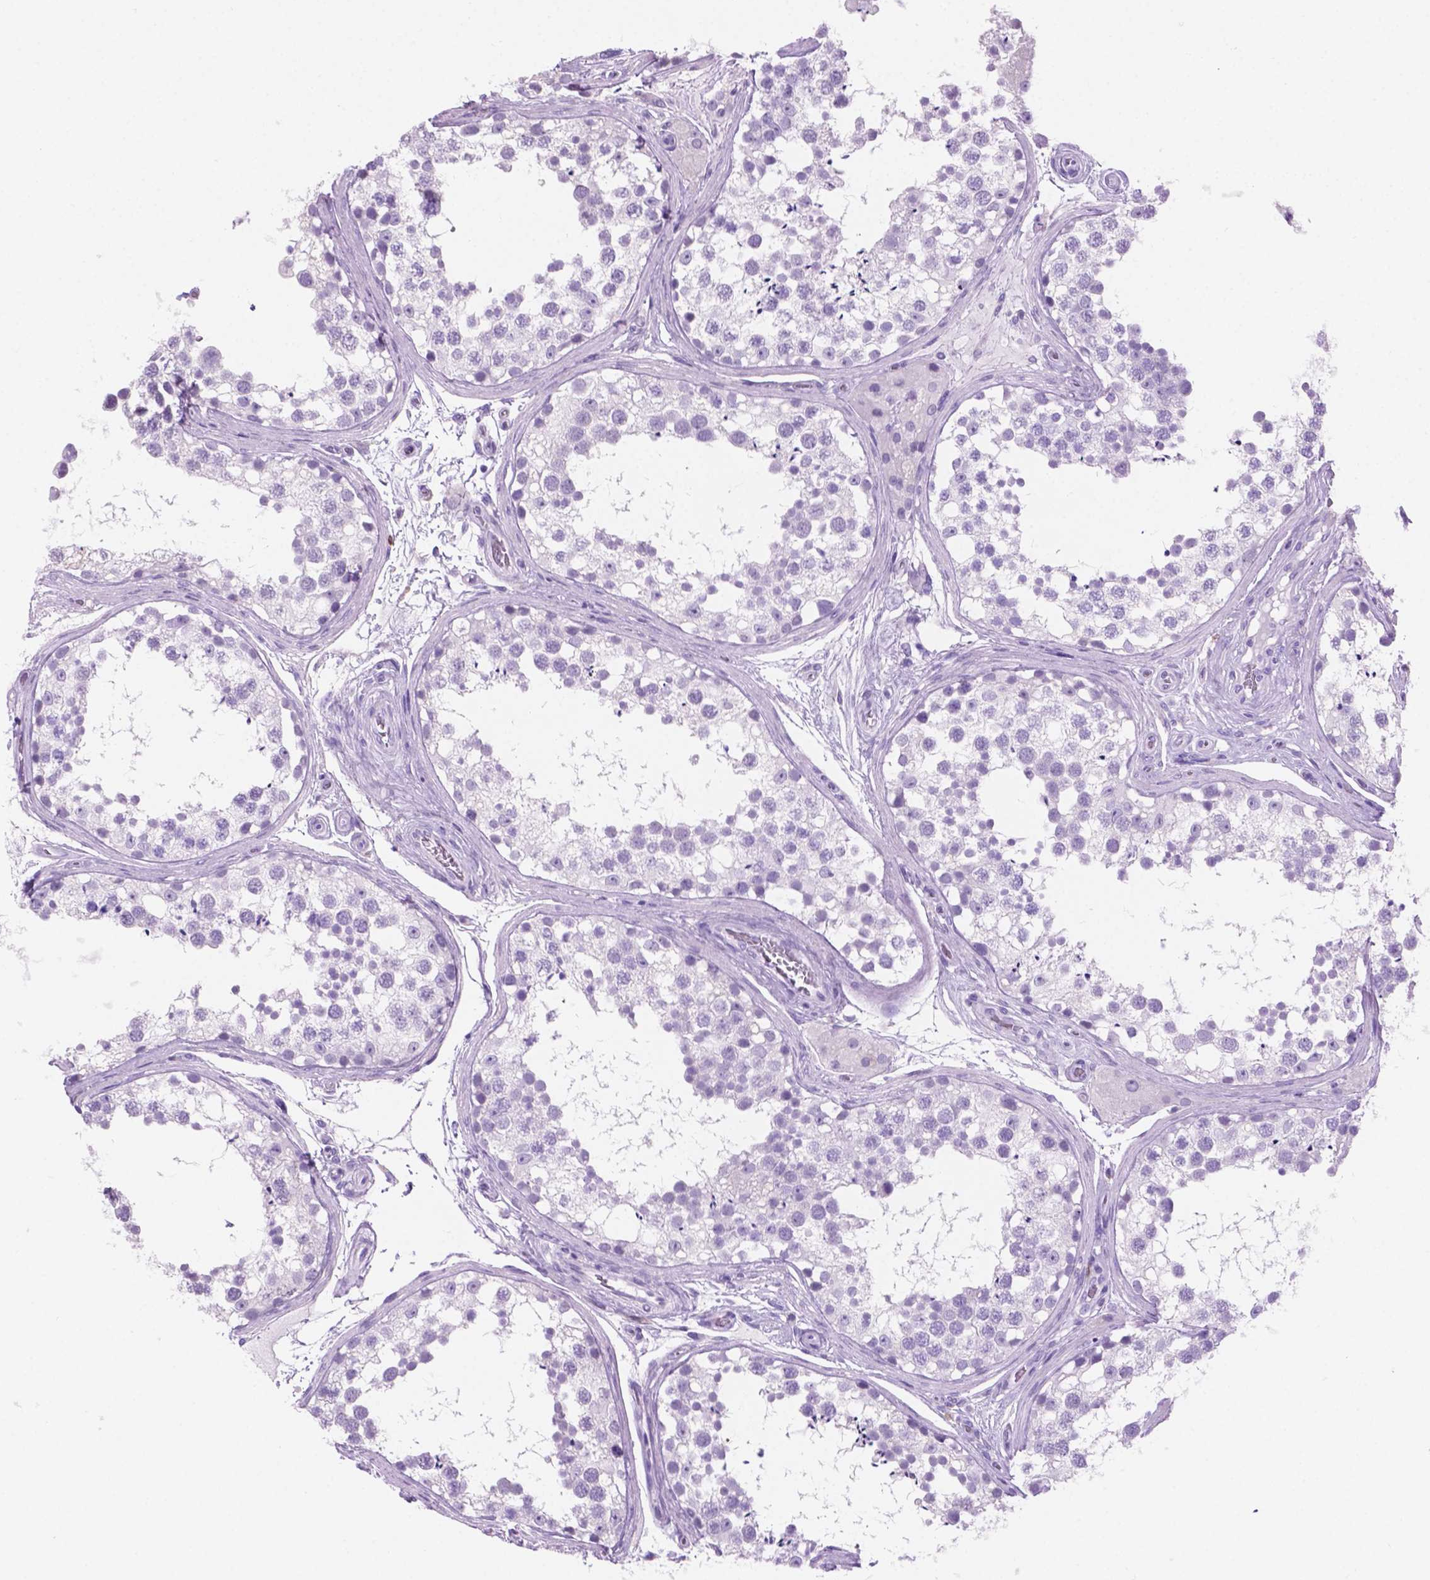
{"staining": {"intensity": "negative", "quantity": "none", "location": "none"}, "tissue": "testis", "cell_type": "Cells in seminiferous ducts", "image_type": "normal", "snomed": [{"axis": "morphology", "description": "Normal tissue, NOS"}, {"axis": "morphology", "description": "Seminoma, NOS"}, {"axis": "topography", "description": "Testis"}], "caption": "This is an immunohistochemistry photomicrograph of benign human testis. There is no expression in cells in seminiferous ducts.", "gene": "GRIN2B", "patient": {"sex": "male", "age": 65}}